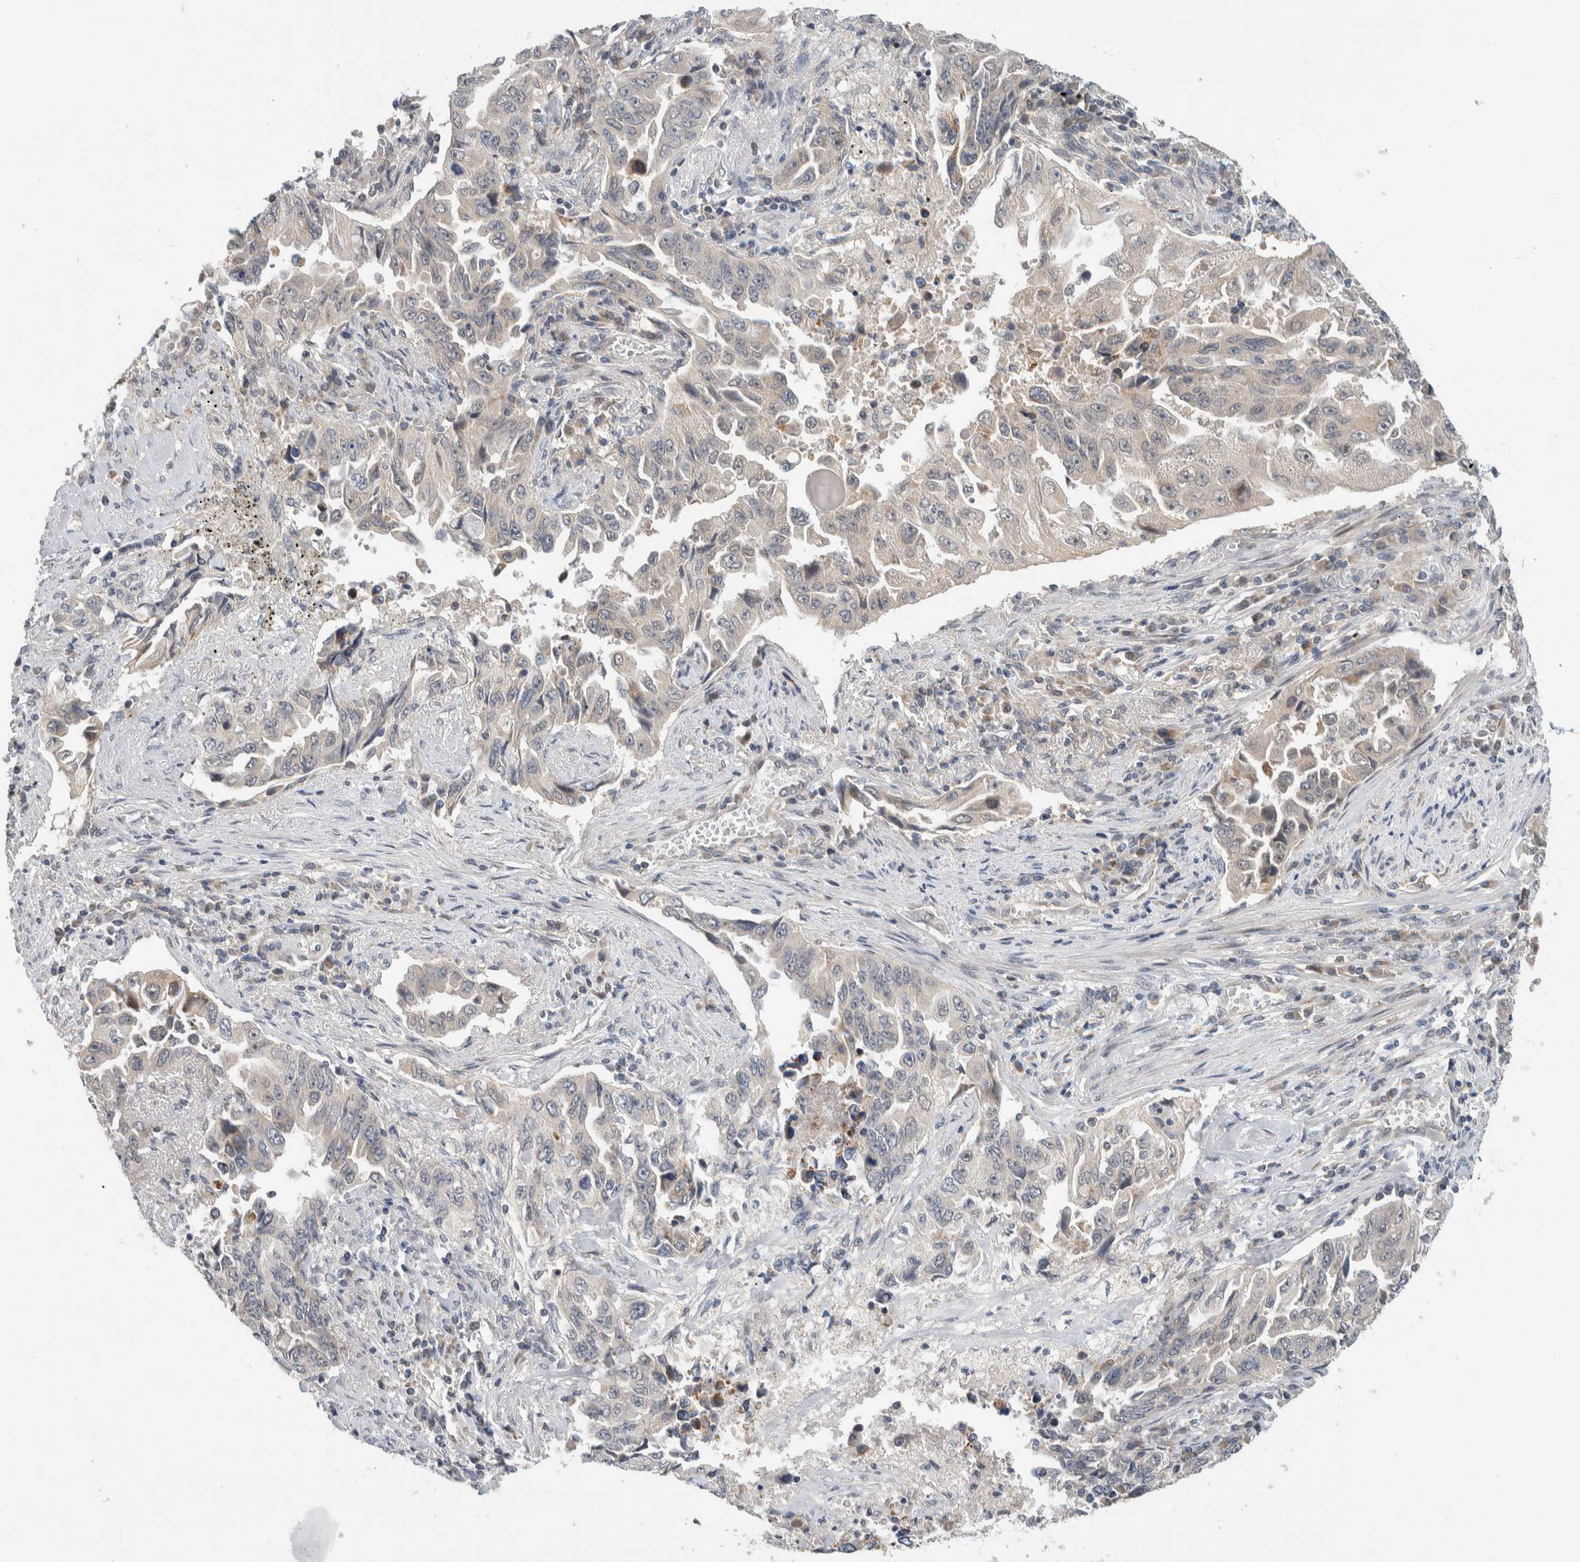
{"staining": {"intensity": "negative", "quantity": "none", "location": "none"}, "tissue": "lung cancer", "cell_type": "Tumor cells", "image_type": "cancer", "snomed": [{"axis": "morphology", "description": "Adenocarcinoma, NOS"}, {"axis": "topography", "description": "Lung"}], "caption": "Immunohistochemistry (IHC) image of neoplastic tissue: adenocarcinoma (lung) stained with DAB demonstrates no significant protein positivity in tumor cells.", "gene": "SHPK", "patient": {"sex": "female", "age": 51}}